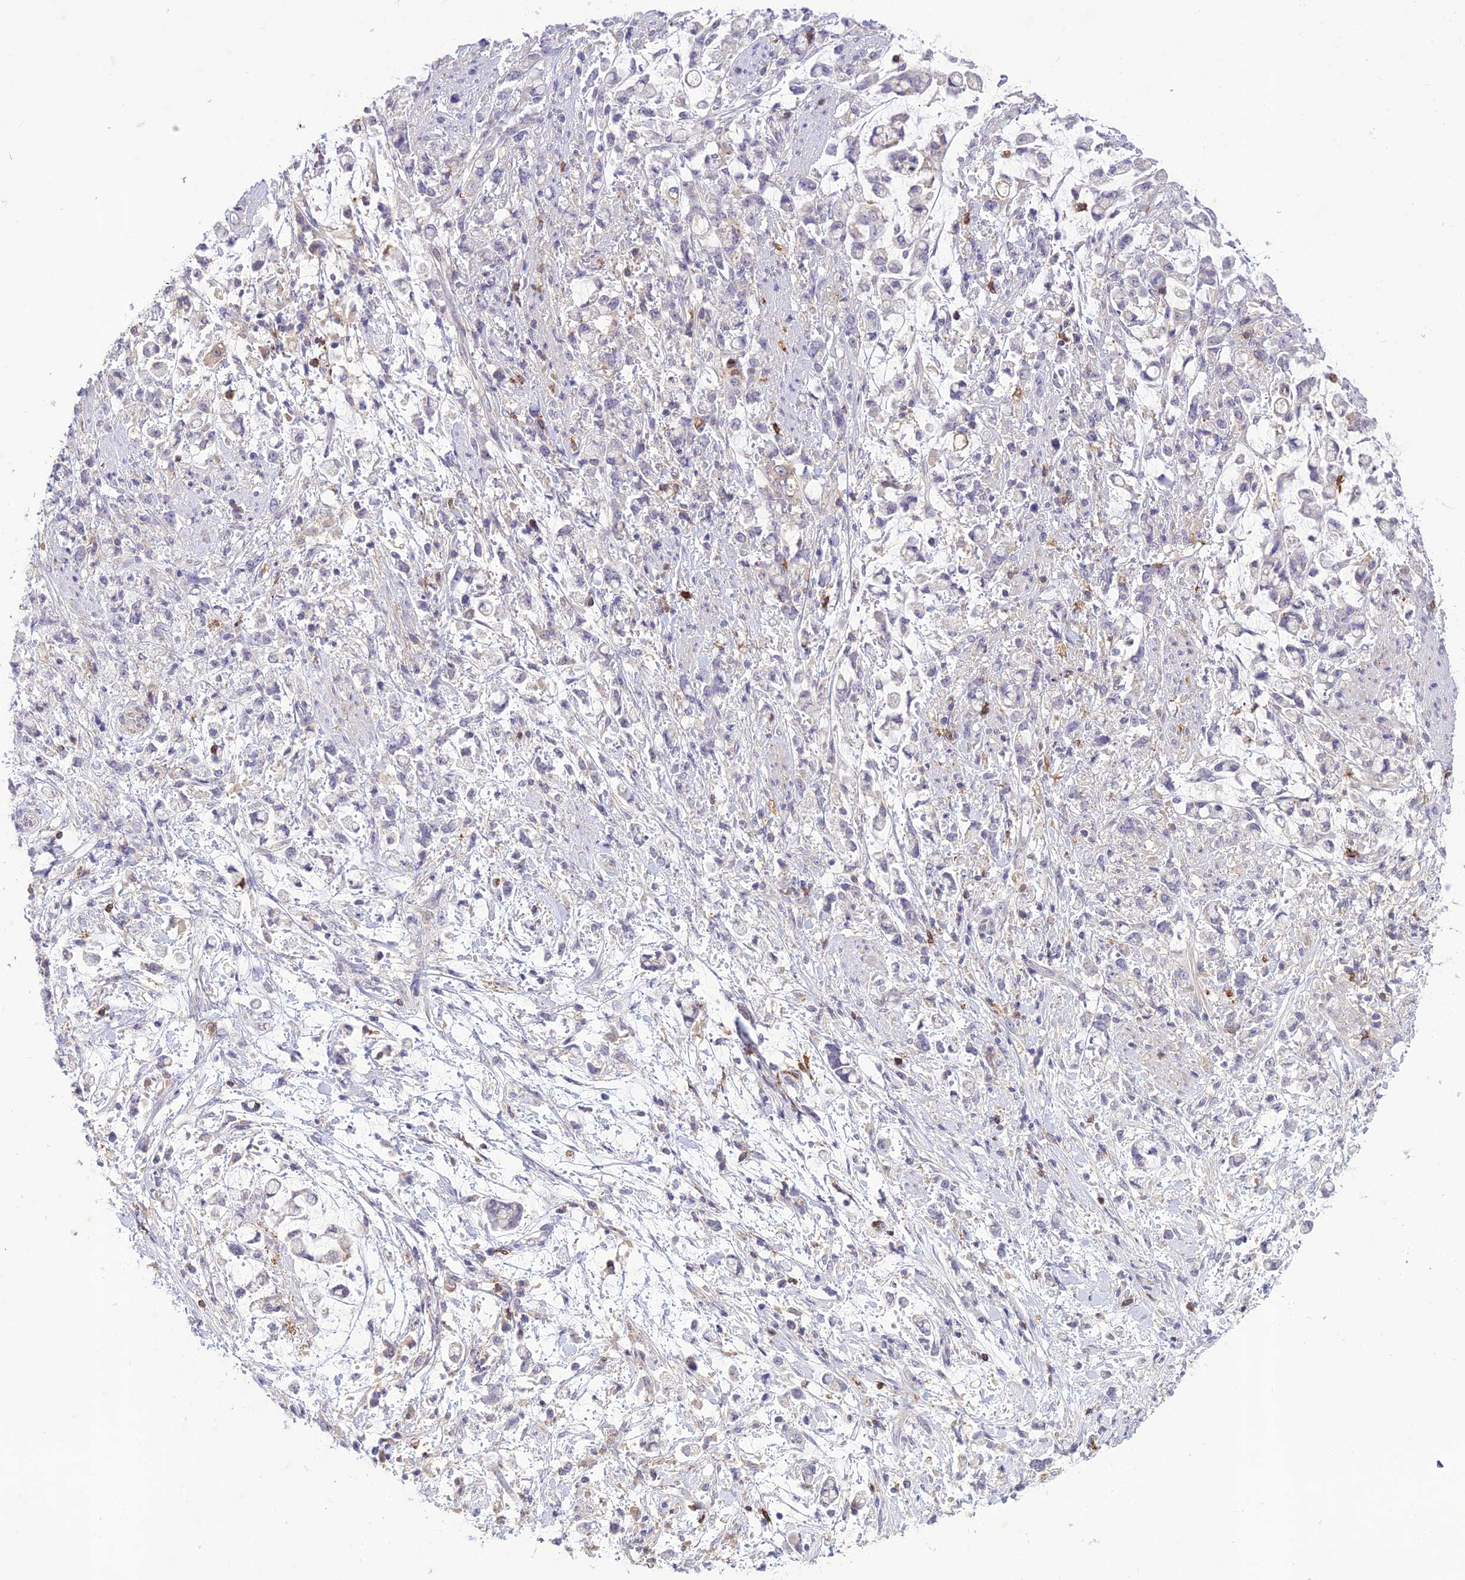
{"staining": {"intensity": "negative", "quantity": "none", "location": "none"}, "tissue": "stomach cancer", "cell_type": "Tumor cells", "image_type": "cancer", "snomed": [{"axis": "morphology", "description": "Adenocarcinoma, NOS"}, {"axis": "topography", "description": "Stomach"}], "caption": "Protein analysis of stomach adenocarcinoma exhibits no significant expression in tumor cells.", "gene": "ITGAE", "patient": {"sex": "female", "age": 60}}